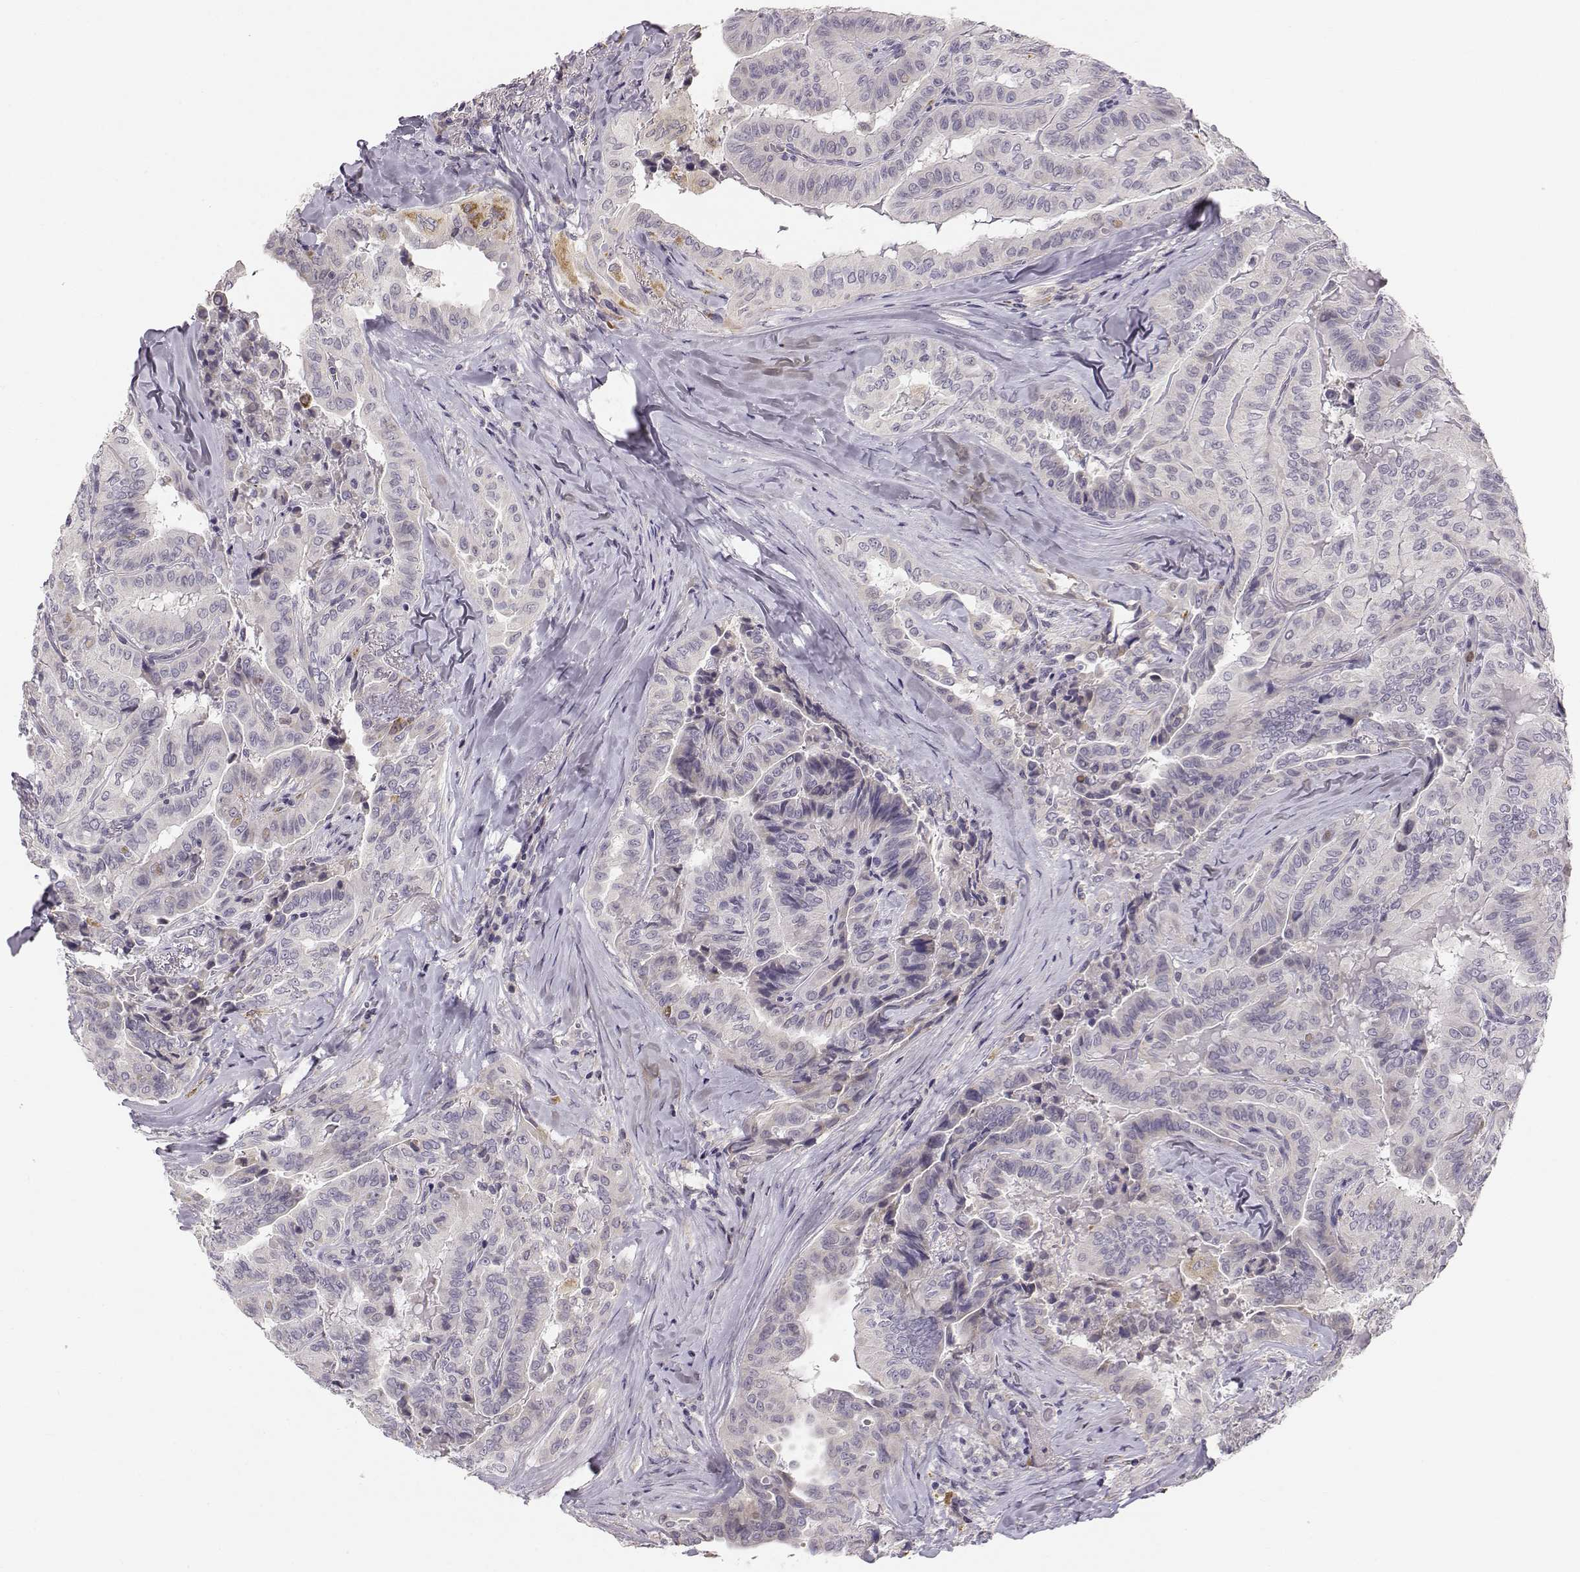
{"staining": {"intensity": "weak", "quantity": "<25%", "location": "cytoplasmic/membranous"}, "tissue": "thyroid cancer", "cell_type": "Tumor cells", "image_type": "cancer", "snomed": [{"axis": "morphology", "description": "Papillary adenocarcinoma, NOS"}, {"axis": "topography", "description": "Thyroid gland"}], "caption": "A high-resolution image shows immunohistochemistry (IHC) staining of papillary adenocarcinoma (thyroid), which displays no significant staining in tumor cells.", "gene": "ACSL6", "patient": {"sex": "female", "age": 68}}